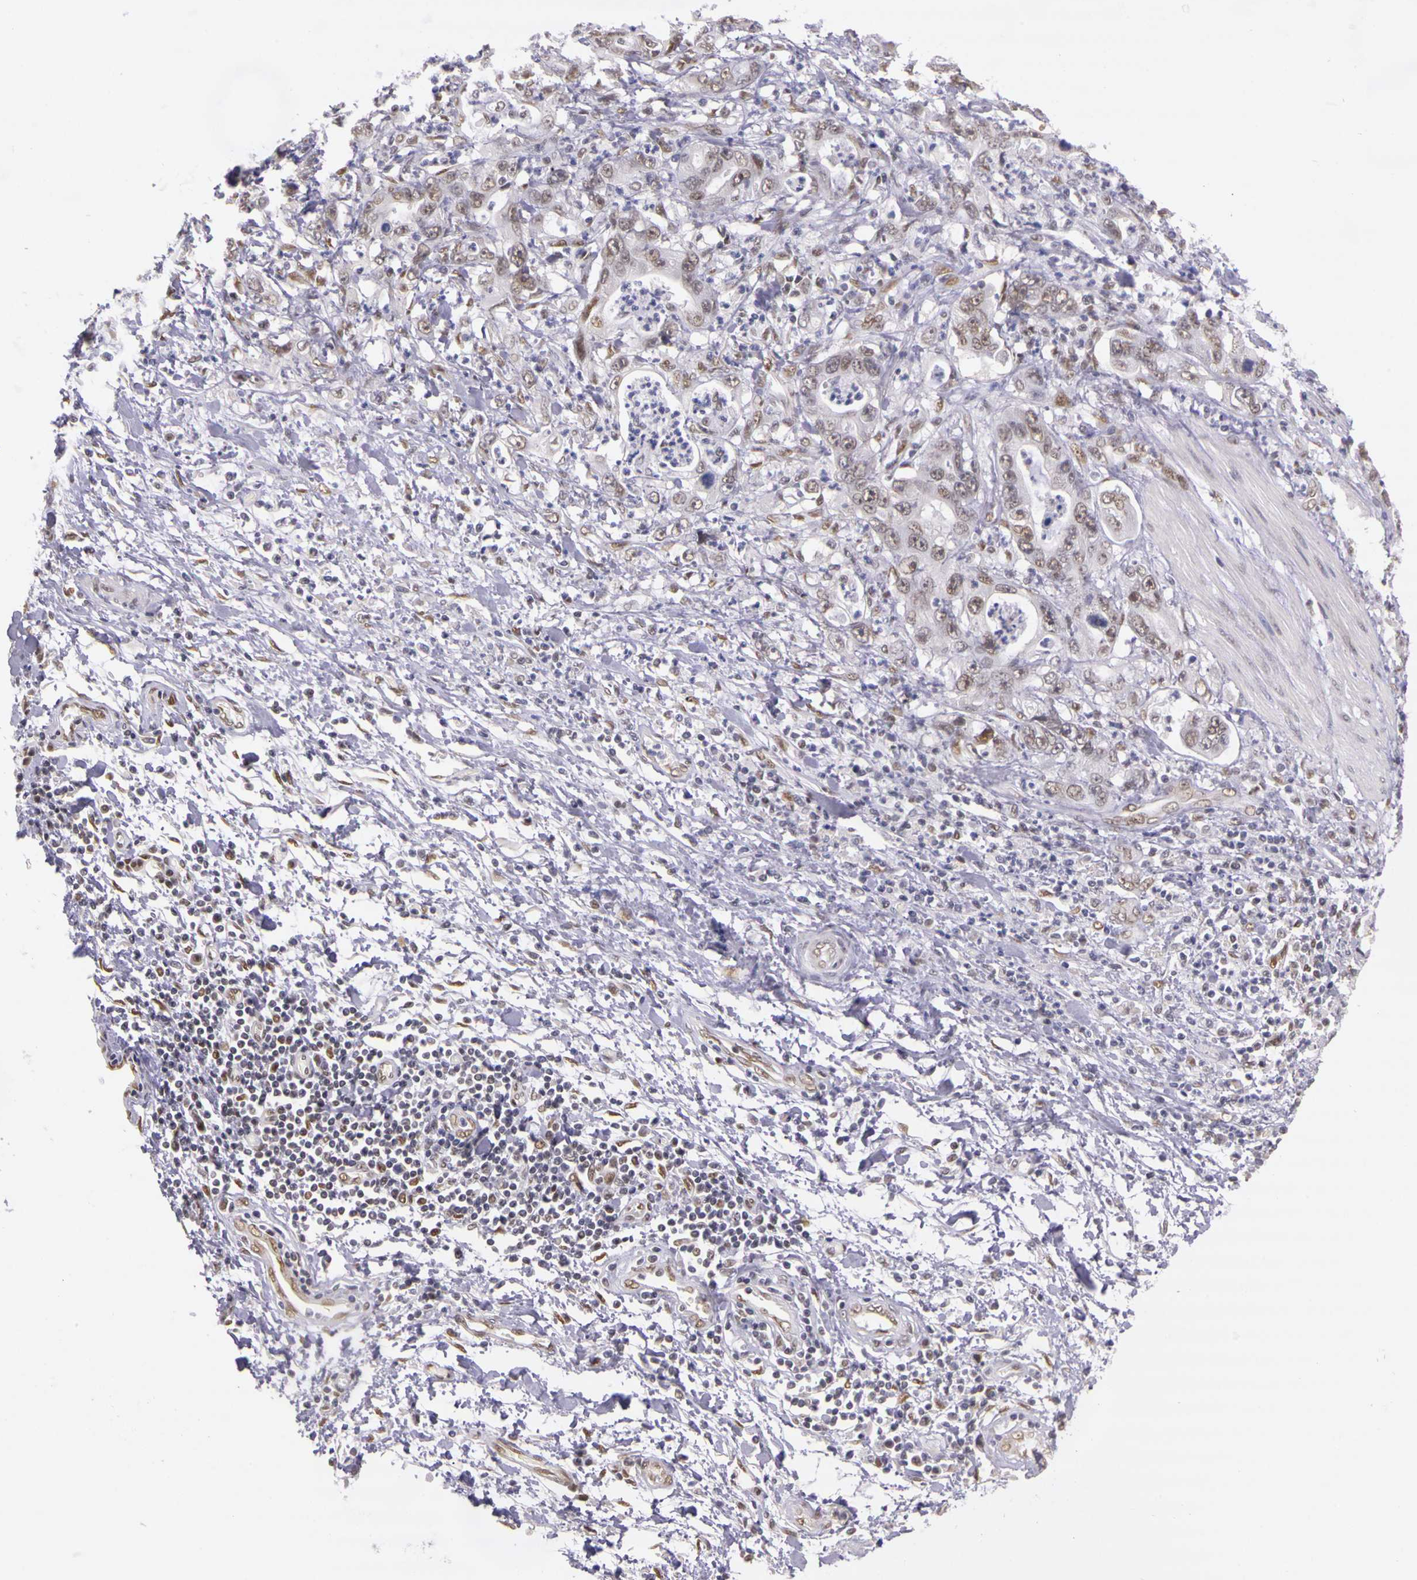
{"staining": {"intensity": "weak", "quantity": ">75%", "location": "nuclear"}, "tissue": "stomach cancer", "cell_type": "Tumor cells", "image_type": "cancer", "snomed": [{"axis": "morphology", "description": "Adenocarcinoma, NOS"}, {"axis": "topography", "description": "Pancreas"}, {"axis": "topography", "description": "Stomach, upper"}], "caption": "Protein analysis of stomach cancer (adenocarcinoma) tissue demonstrates weak nuclear positivity in approximately >75% of tumor cells.", "gene": "WDR13", "patient": {"sex": "male", "age": 77}}